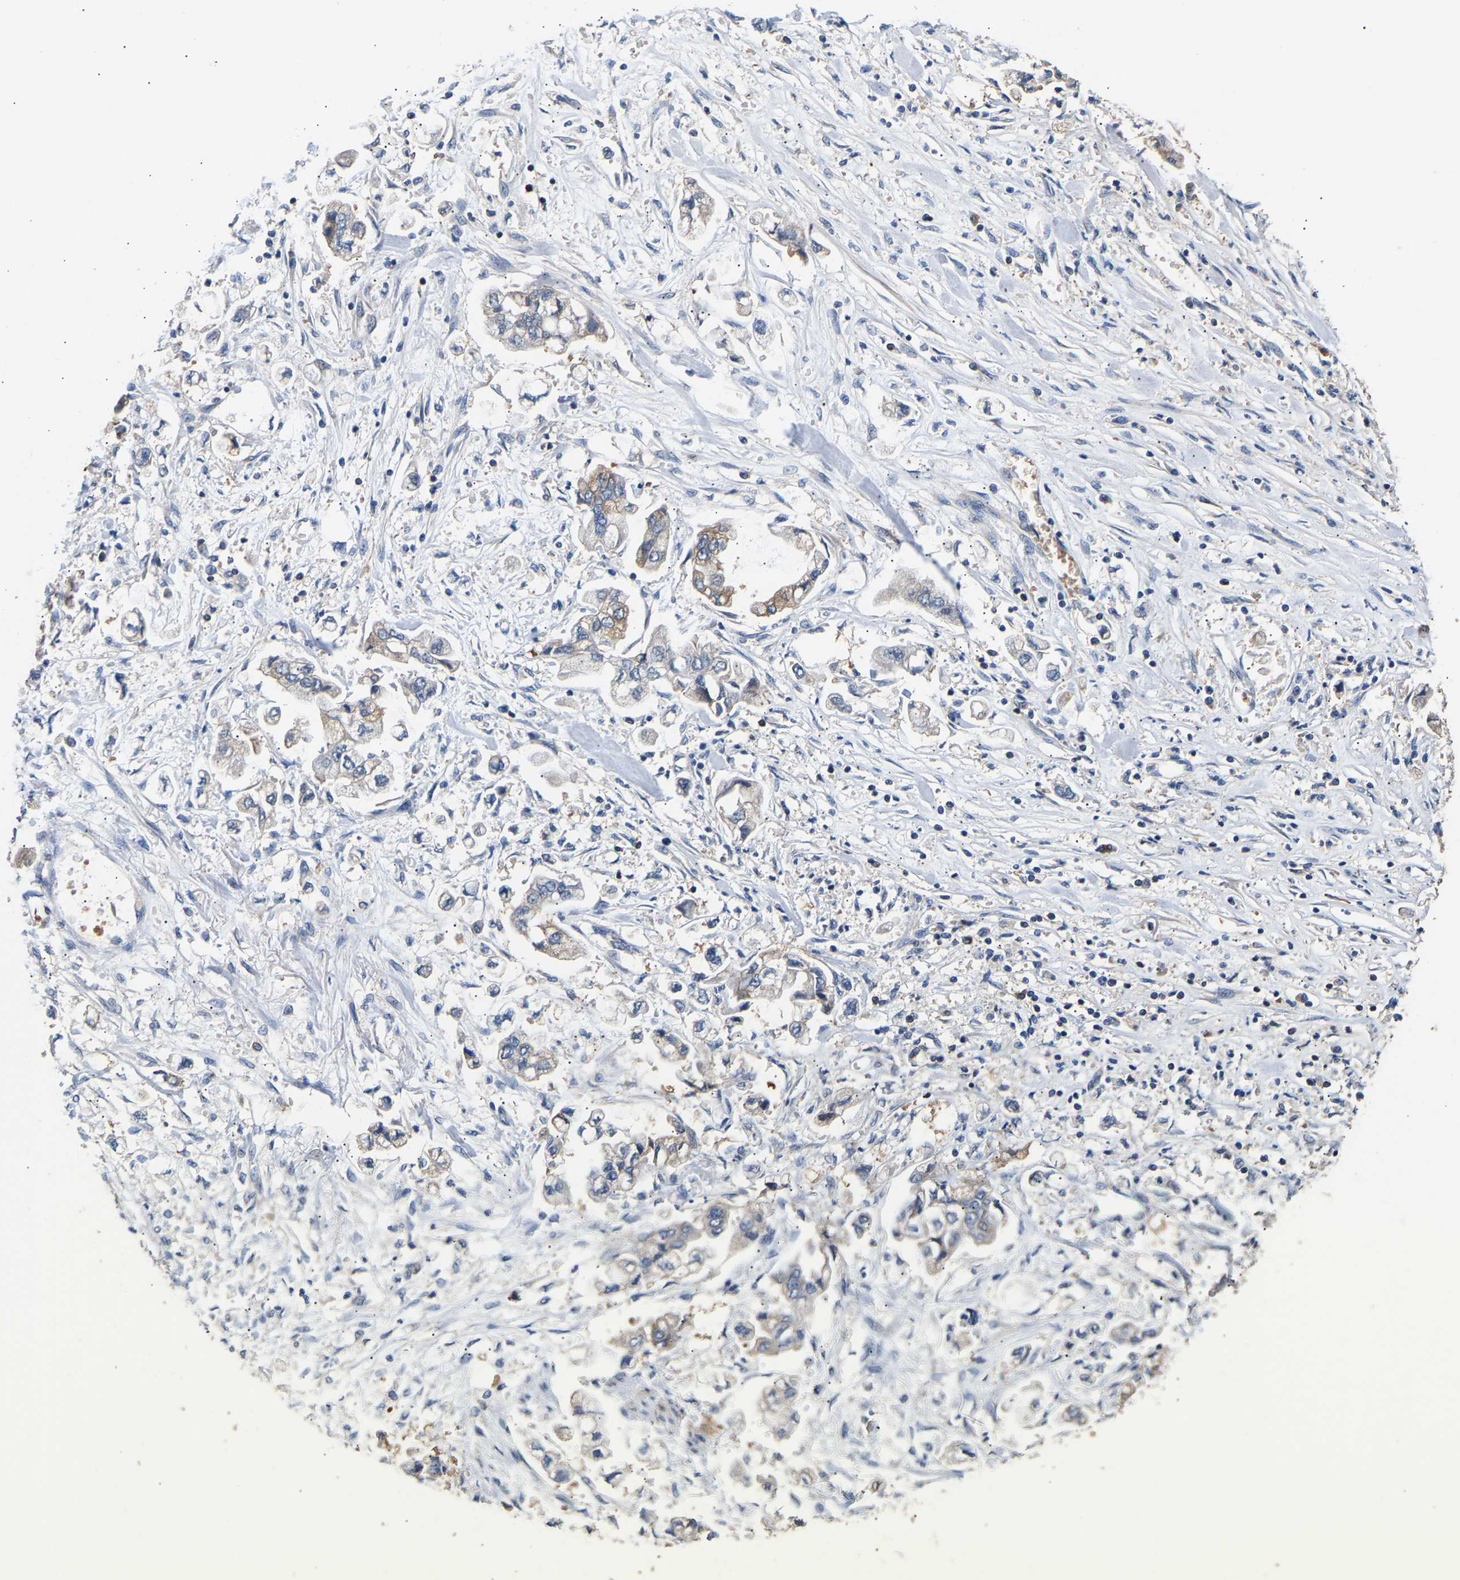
{"staining": {"intensity": "weak", "quantity": "<25%", "location": "cytoplasmic/membranous"}, "tissue": "stomach cancer", "cell_type": "Tumor cells", "image_type": "cancer", "snomed": [{"axis": "morphology", "description": "Normal tissue, NOS"}, {"axis": "morphology", "description": "Adenocarcinoma, NOS"}, {"axis": "topography", "description": "Stomach"}], "caption": "DAB (3,3'-diaminobenzidine) immunohistochemical staining of stomach cancer shows no significant positivity in tumor cells.", "gene": "LRBA", "patient": {"sex": "male", "age": 62}}